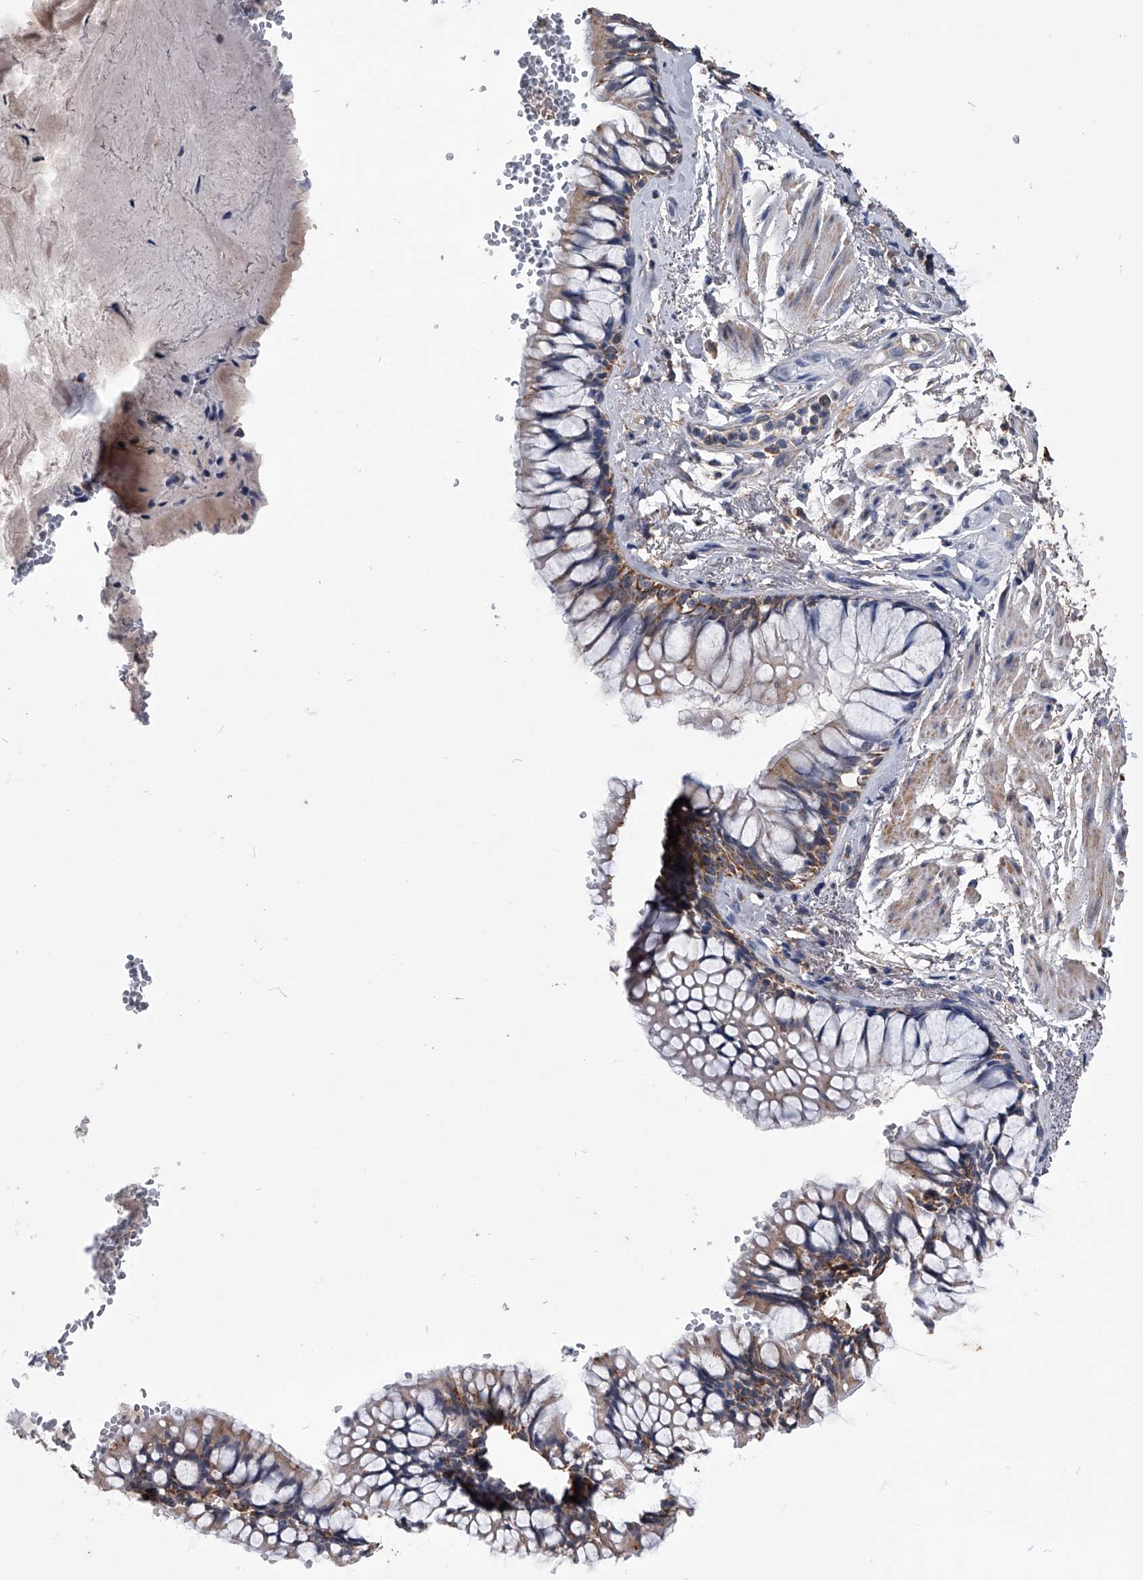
{"staining": {"intensity": "moderate", "quantity": "25%-75%", "location": "cytoplasmic/membranous"}, "tissue": "bronchus", "cell_type": "Respiratory epithelial cells", "image_type": "normal", "snomed": [{"axis": "morphology", "description": "Normal tissue, NOS"}, {"axis": "topography", "description": "Cartilage tissue"}, {"axis": "topography", "description": "Bronchus"}], "caption": "Approximately 25%-75% of respiratory epithelial cells in unremarkable human bronchus display moderate cytoplasmic/membranous protein expression as visualized by brown immunohistochemical staining.", "gene": "OAT", "patient": {"sex": "female", "age": 73}}